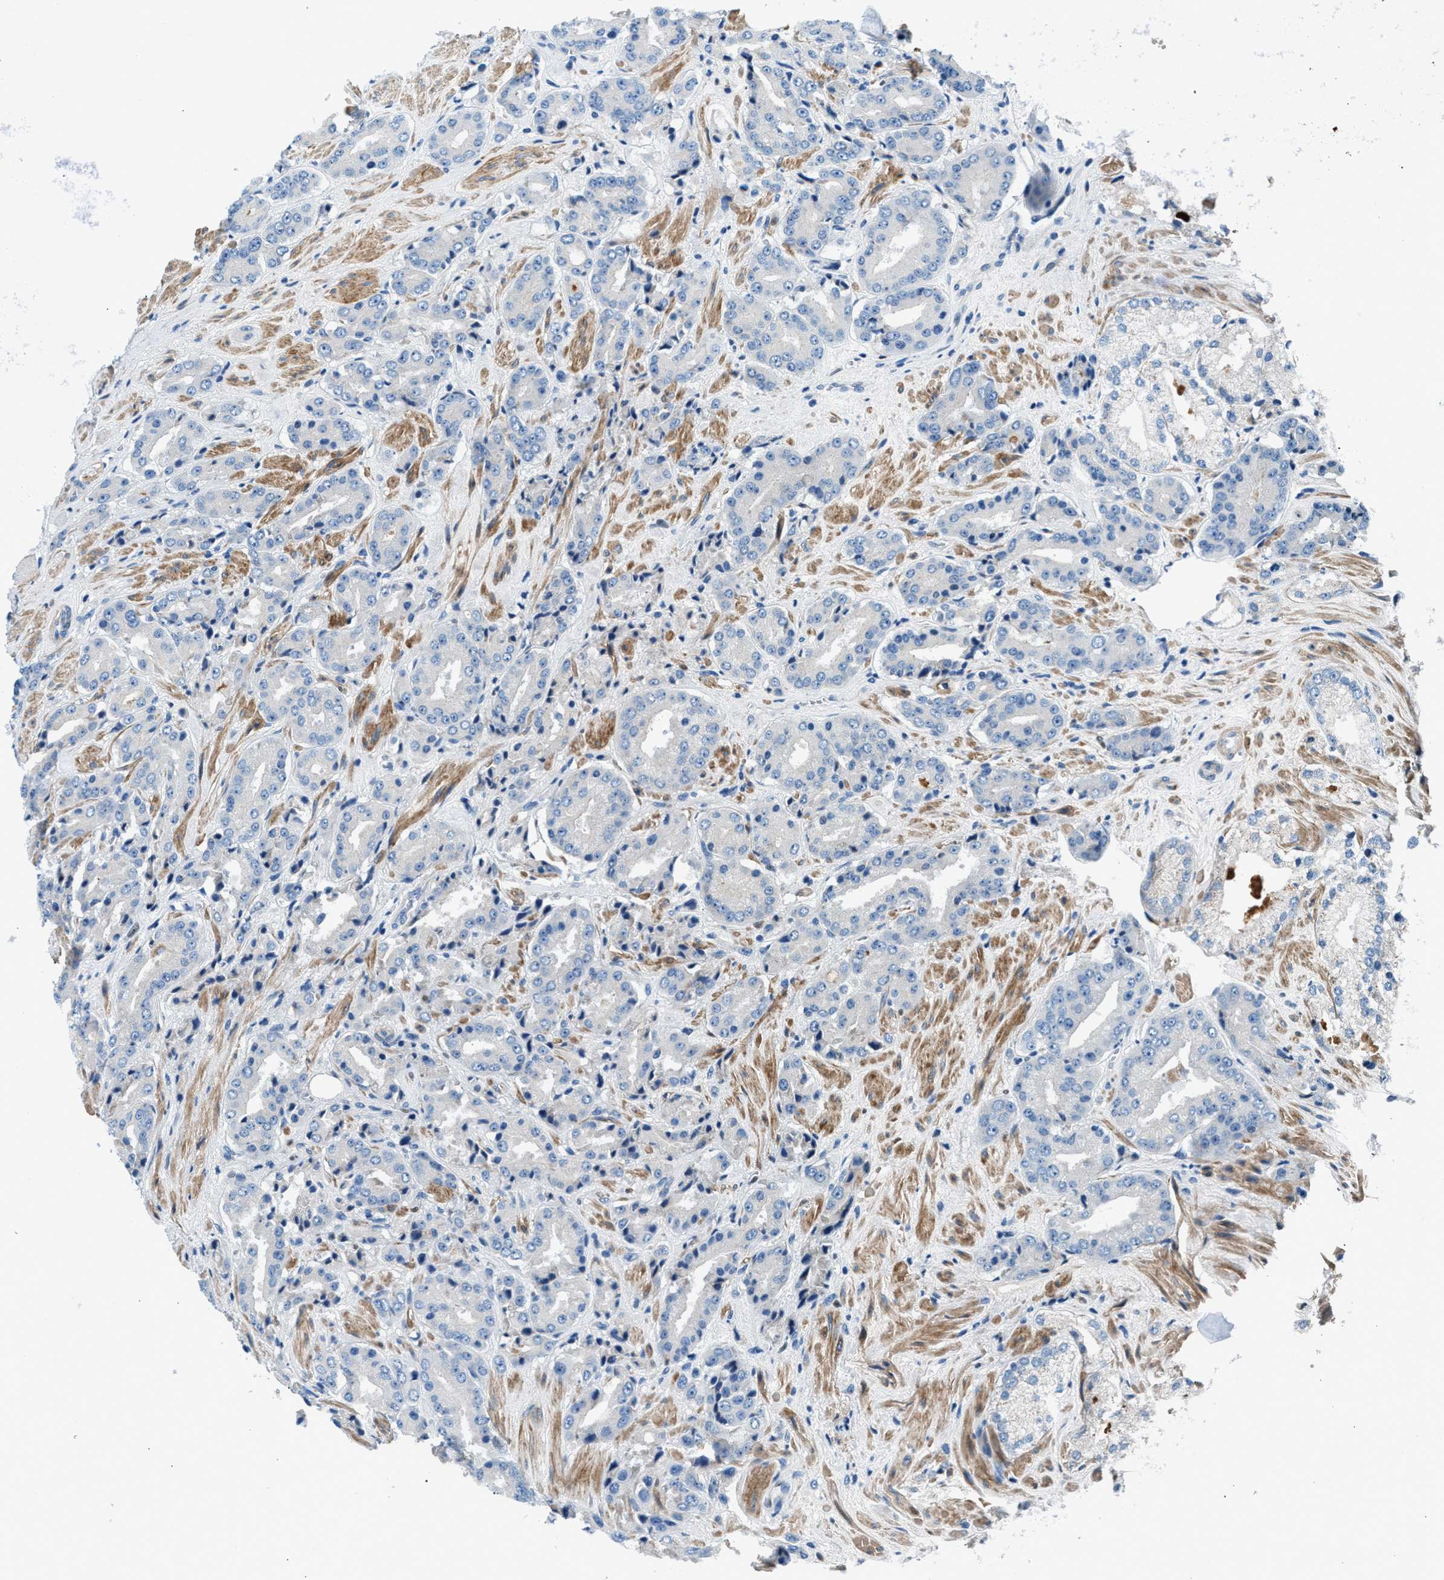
{"staining": {"intensity": "negative", "quantity": "none", "location": "none"}, "tissue": "prostate cancer", "cell_type": "Tumor cells", "image_type": "cancer", "snomed": [{"axis": "morphology", "description": "Adenocarcinoma, High grade"}, {"axis": "topography", "description": "Prostate"}], "caption": "Tumor cells are negative for brown protein staining in prostate cancer.", "gene": "CDRT4", "patient": {"sex": "male", "age": 71}}